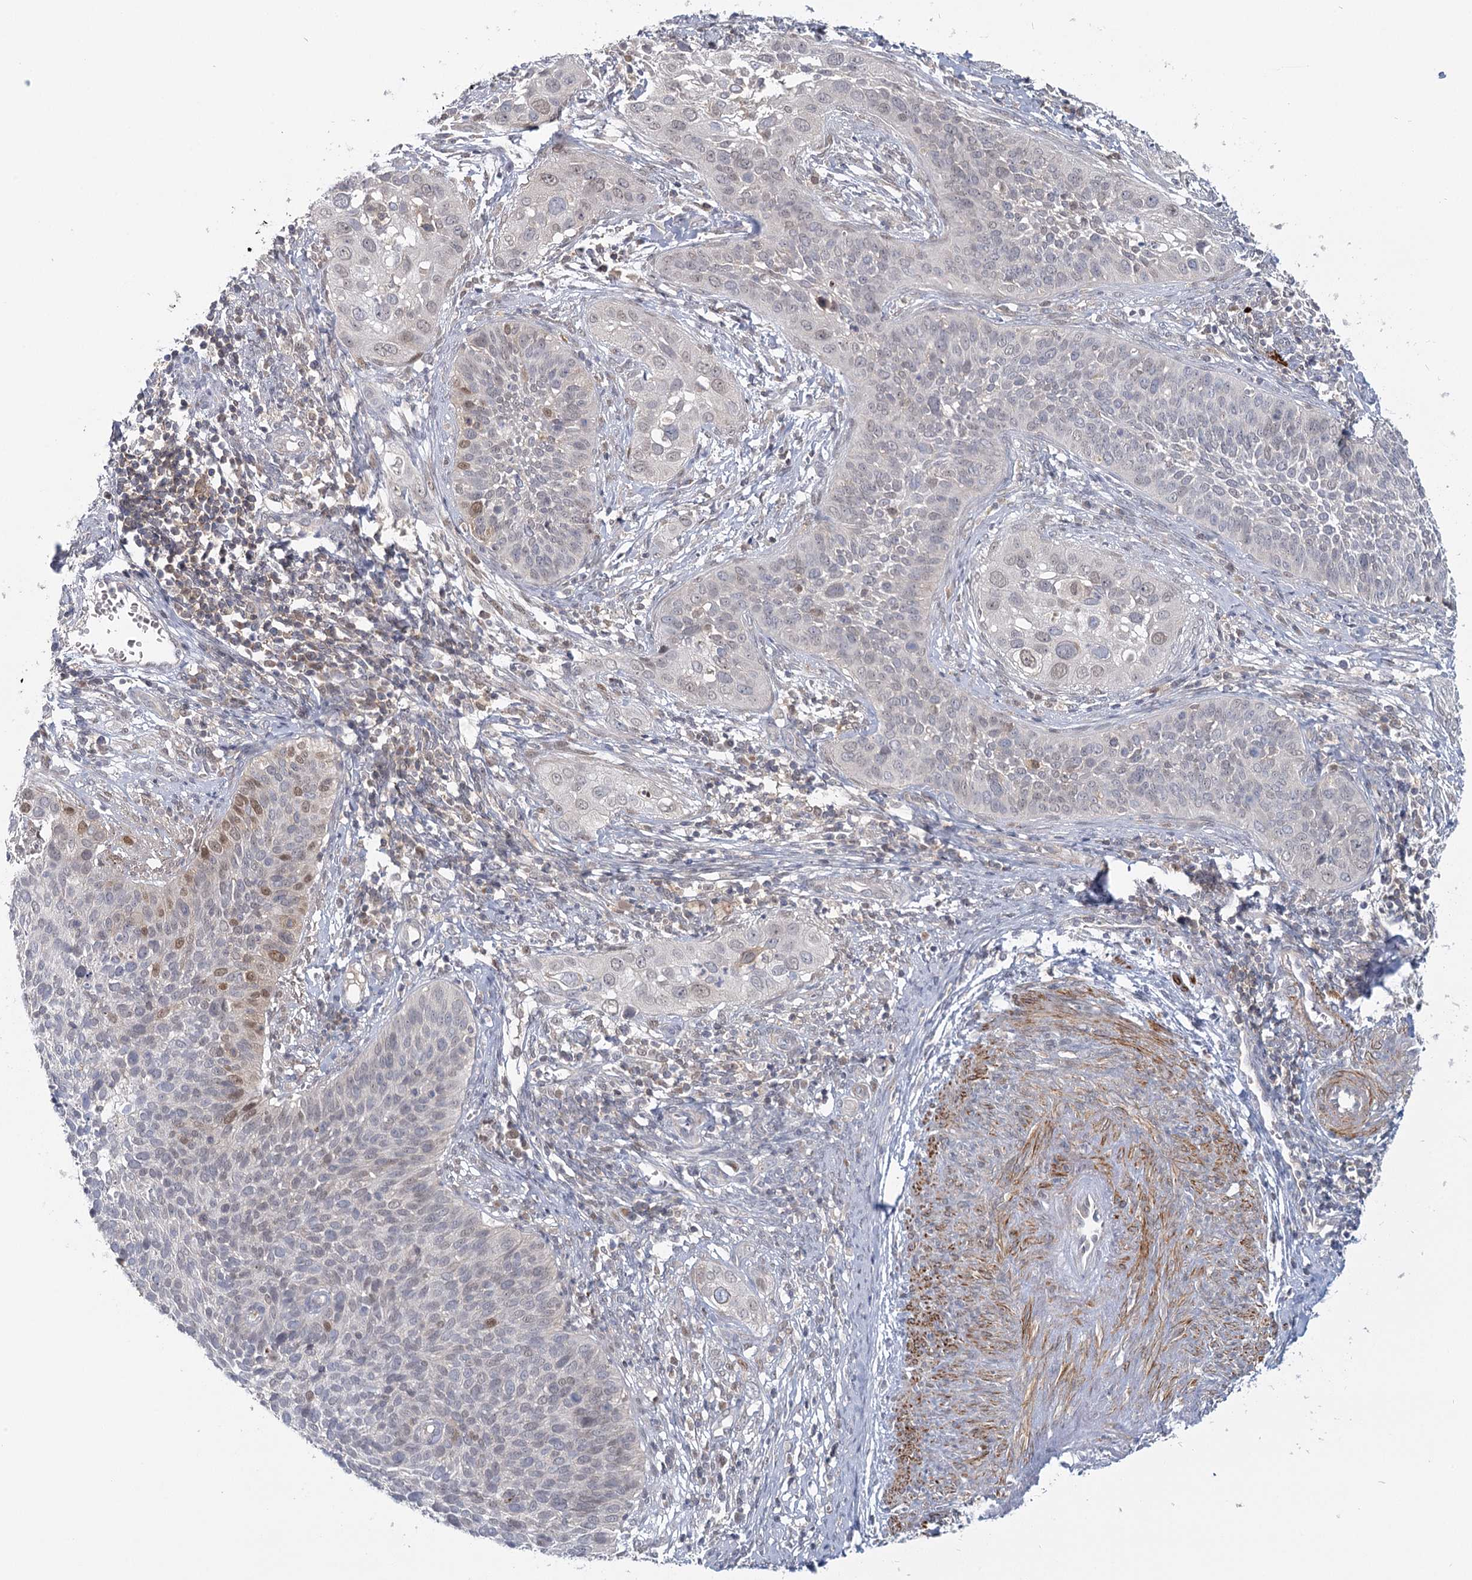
{"staining": {"intensity": "moderate", "quantity": "<25%", "location": "nuclear"}, "tissue": "cervical cancer", "cell_type": "Tumor cells", "image_type": "cancer", "snomed": [{"axis": "morphology", "description": "Squamous cell carcinoma, NOS"}, {"axis": "topography", "description": "Cervix"}], "caption": "Protein expression analysis of cervical squamous cell carcinoma reveals moderate nuclear staining in about <25% of tumor cells. The staining is performed using DAB brown chromogen to label protein expression. The nuclei are counter-stained blue using hematoxylin.", "gene": "USP11", "patient": {"sex": "female", "age": 34}}